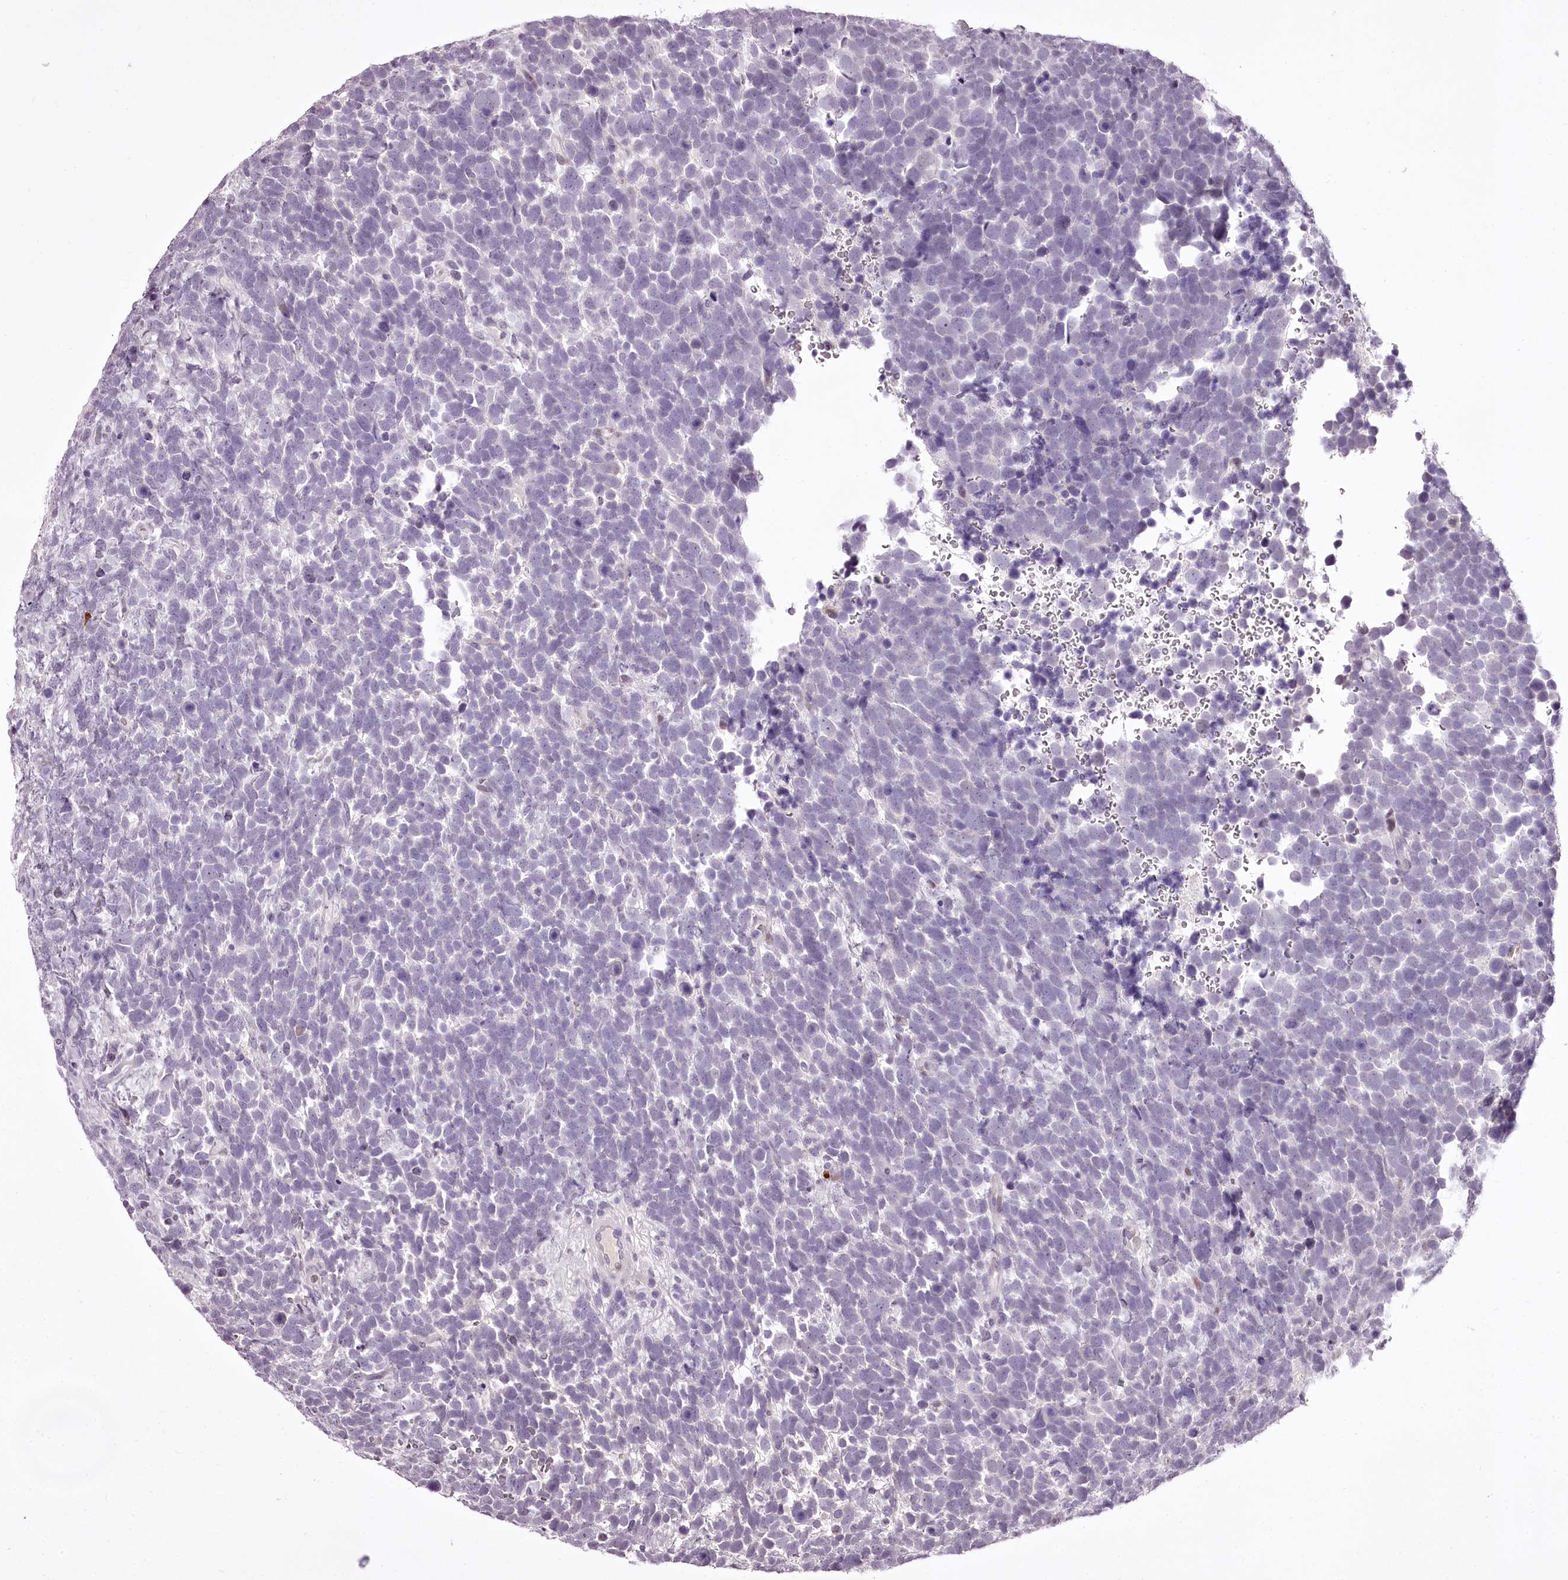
{"staining": {"intensity": "negative", "quantity": "none", "location": "none"}, "tissue": "urothelial cancer", "cell_type": "Tumor cells", "image_type": "cancer", "snomed": [{"axis": "morphology", "description": "Urothelial carcinoma, High grade"}, {"axis": "topography", "description": "Urinary bladder"}], "caption": "This micrograph is of high-grade urothelial carcinoma stained with immunohistochemistry to label a protein in brown with the nuclei are counter-stained blue. There is no expression in tumor cells.", "gene": "C1orf56", "patient": {"sex": "female", "age": 82}}